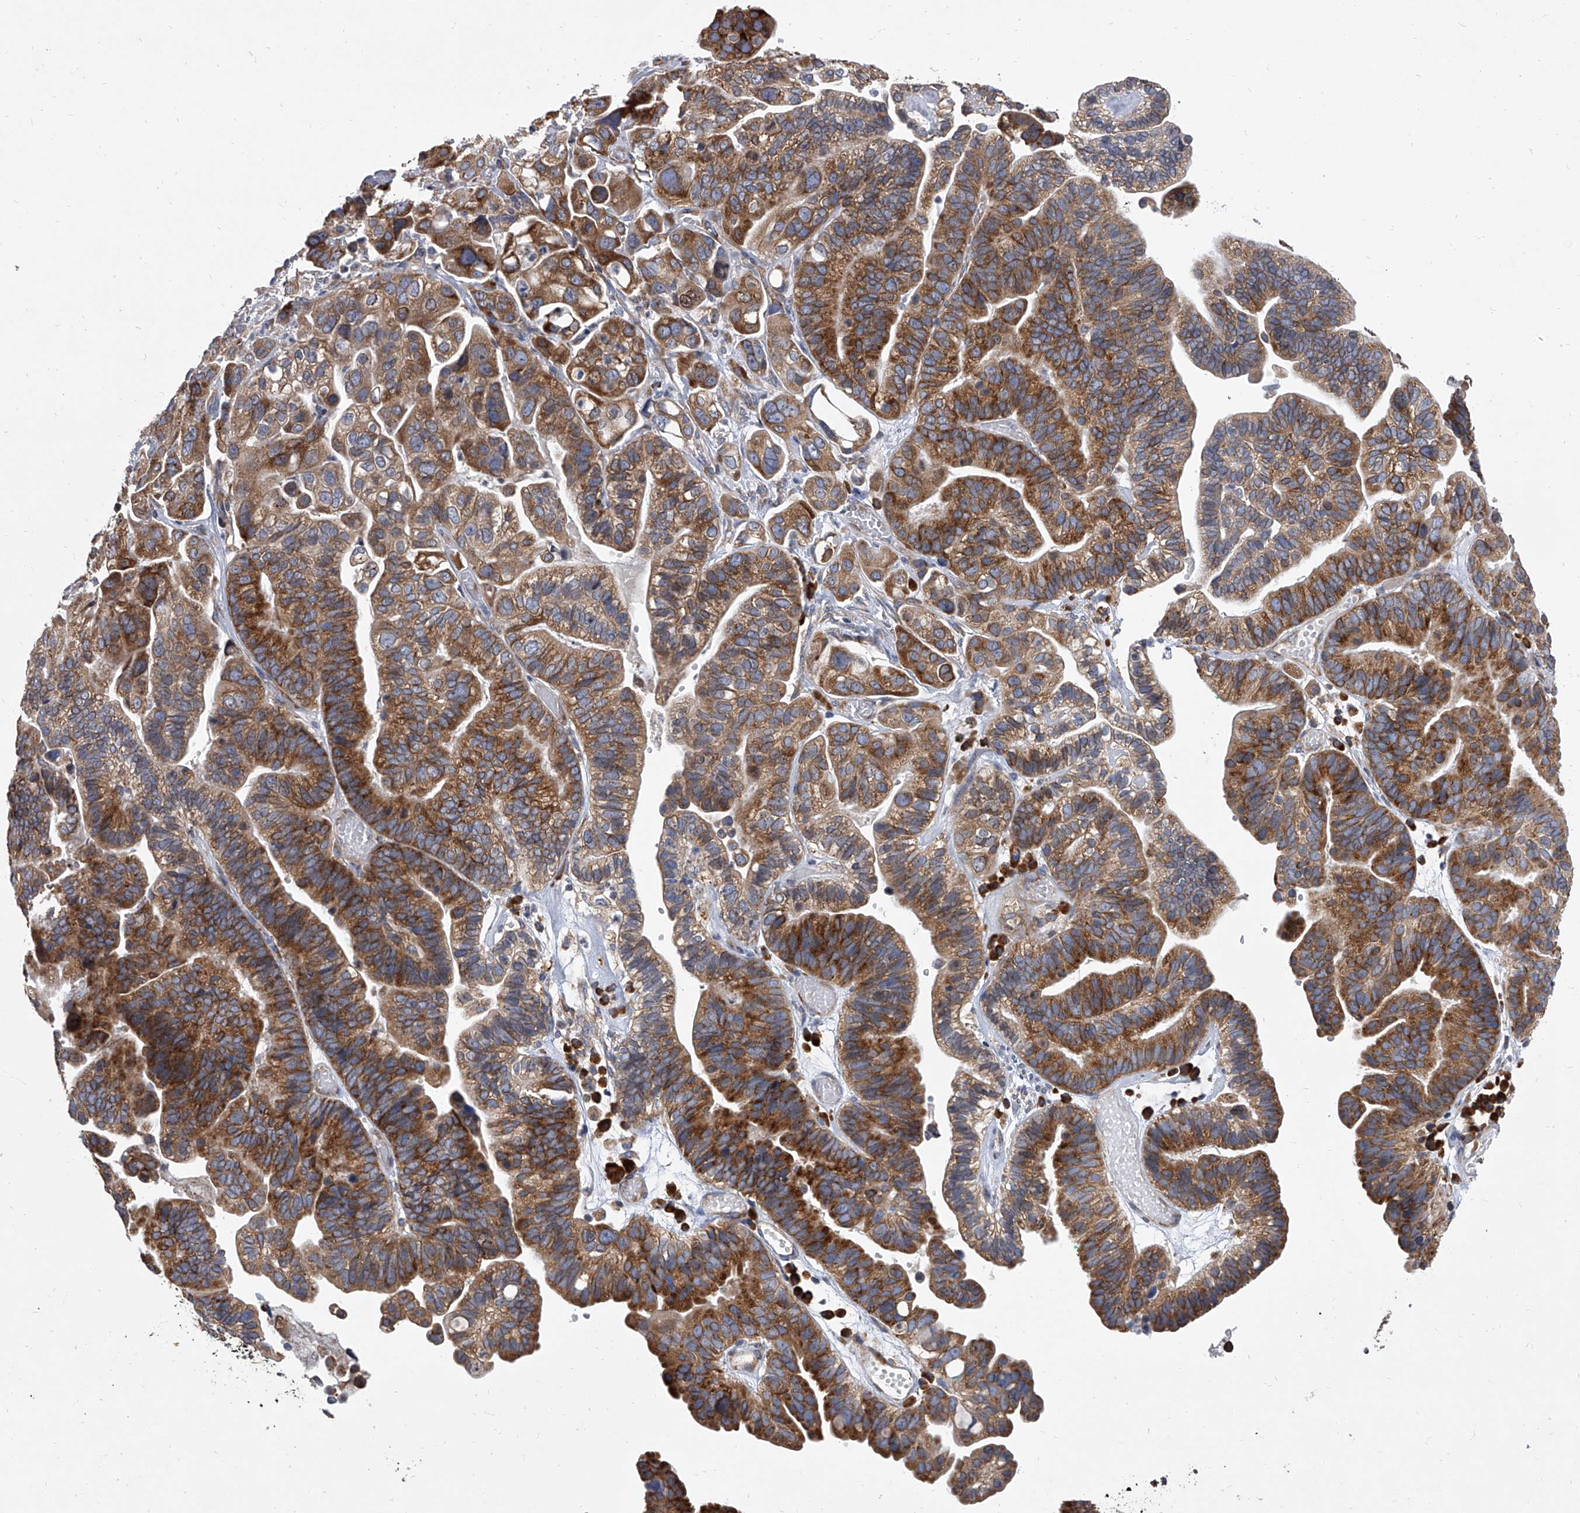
{"staining": {"intensity": "moderate", "quantity": ">75%", "location": "cytoplasmic/membranous"}, "tissue": "ovarian cancer", "cell_type": "Tumor cells", "image_type": "cancer", "snomed": [{"axis": "morphology", "description": "Cystadenocarcinoma, serous, NOS"}, {"axis": "topography", "description": "Ovary"}], "caption": "A histopathology image of human ovarian cancer (serous cystadenocarcinoma) stained for a protein displays moderate cytoplasmic/membranous brown staining in tumor cells. (Brightfield microscopy of DAB IHC at high magnification).", "gene": "EIF2S2", "patient": {"sex": "female", "age": 56}}